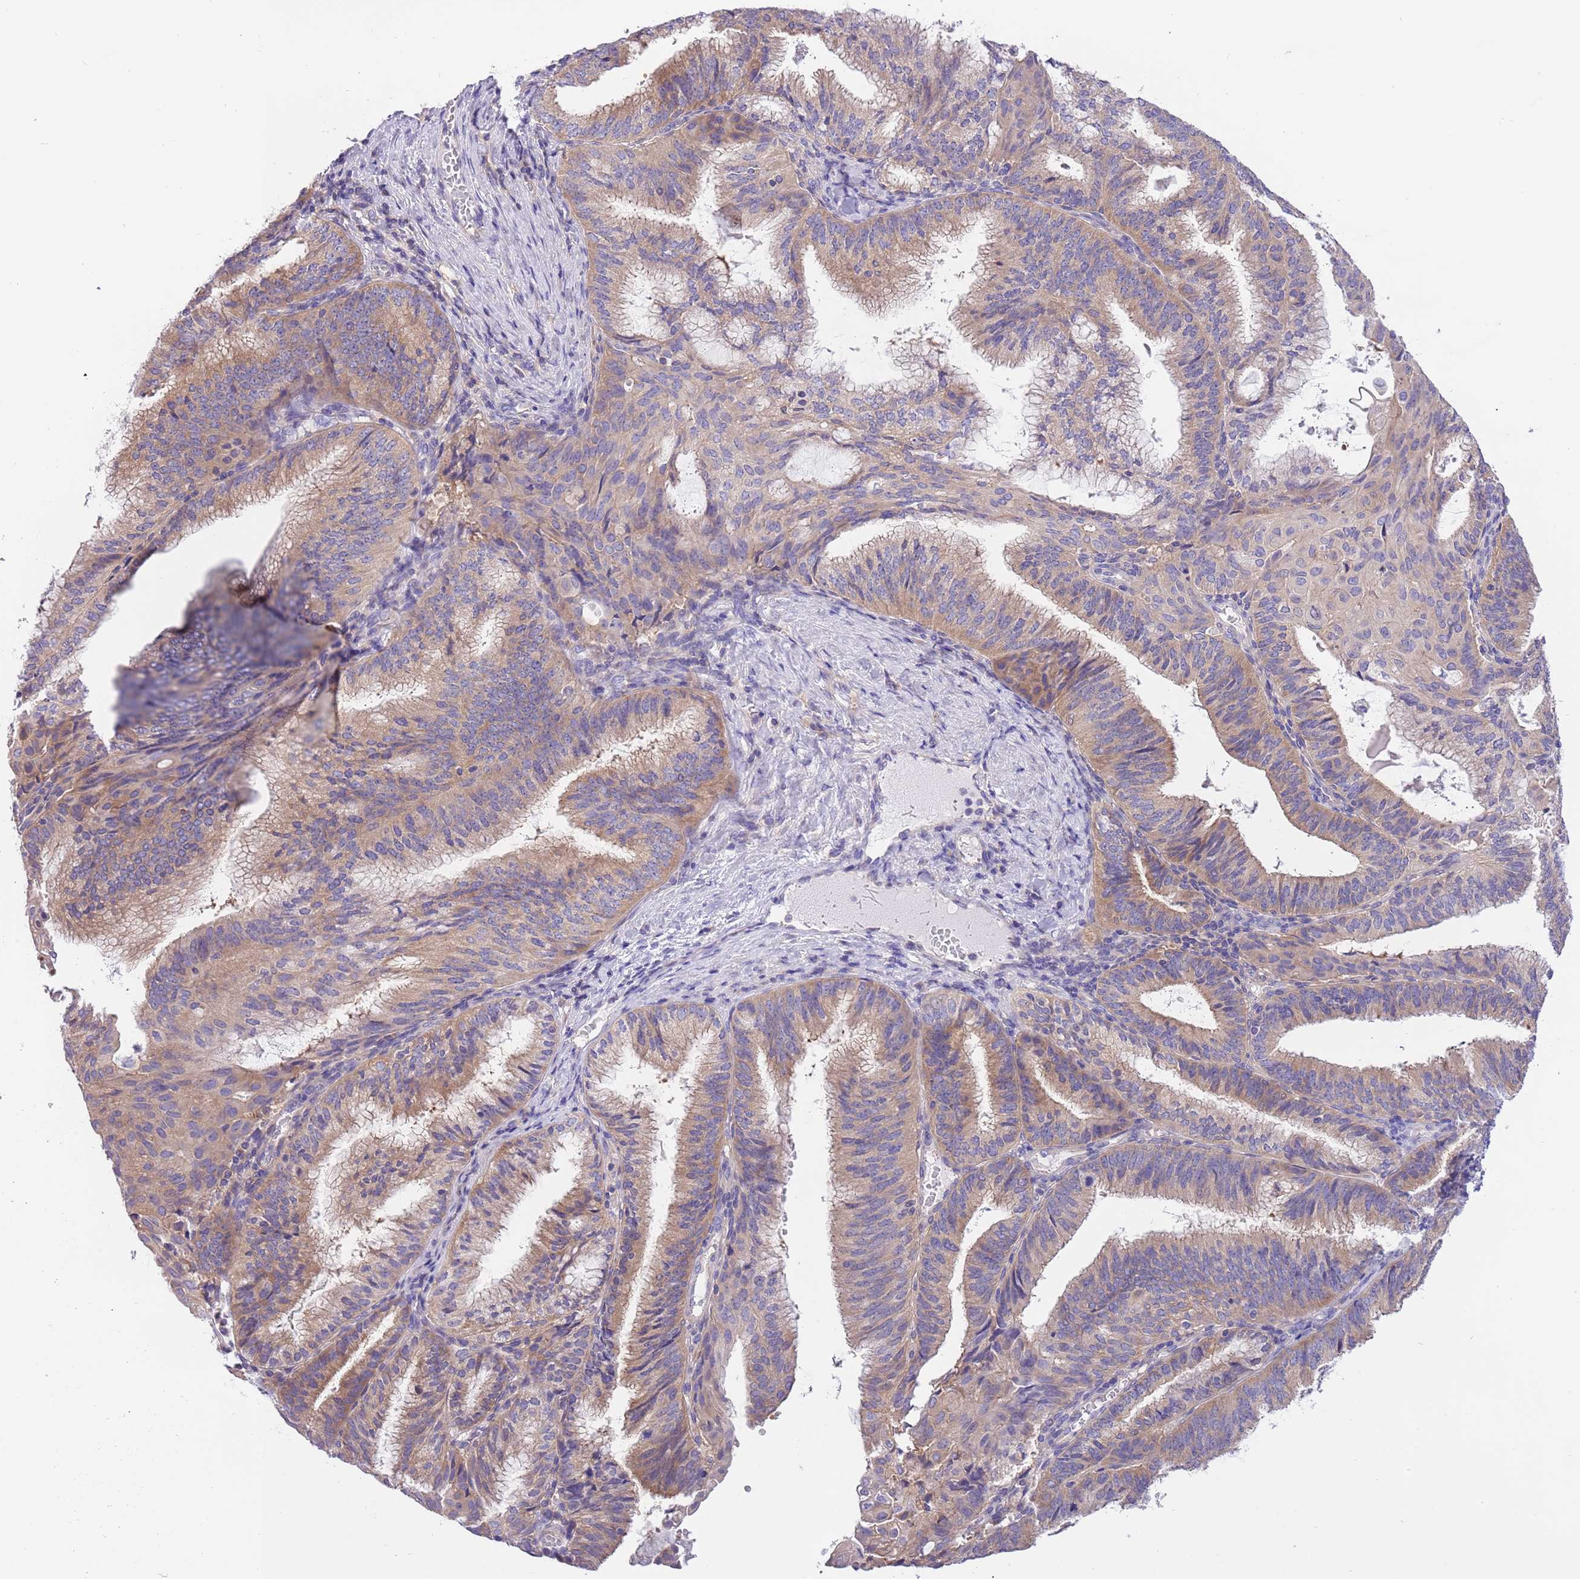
{"staining": {"intensity": "moderate", "quantity": "25%-75%", "location": "cytoplasmic/membranous"}, "tissue": "endometrial cancer", "cell_type": "Tumor cells", "image_type": "cancer", "snomed": [{"axis": "morphology", "description": "Adenocarcinoma, NOS"}, {"axis": "topography", "description": "Endometrium"}], "caption": "A brown stain highlights moderate cytoplasmic/membranous staining of a protein in adenocarcinoma (endometrial) tumor cells. (brown staining indicates protein expression, while blue staining denotes nuclei).", "gene": "STIP1", "patient": {"sex": "female", "age": 49}}